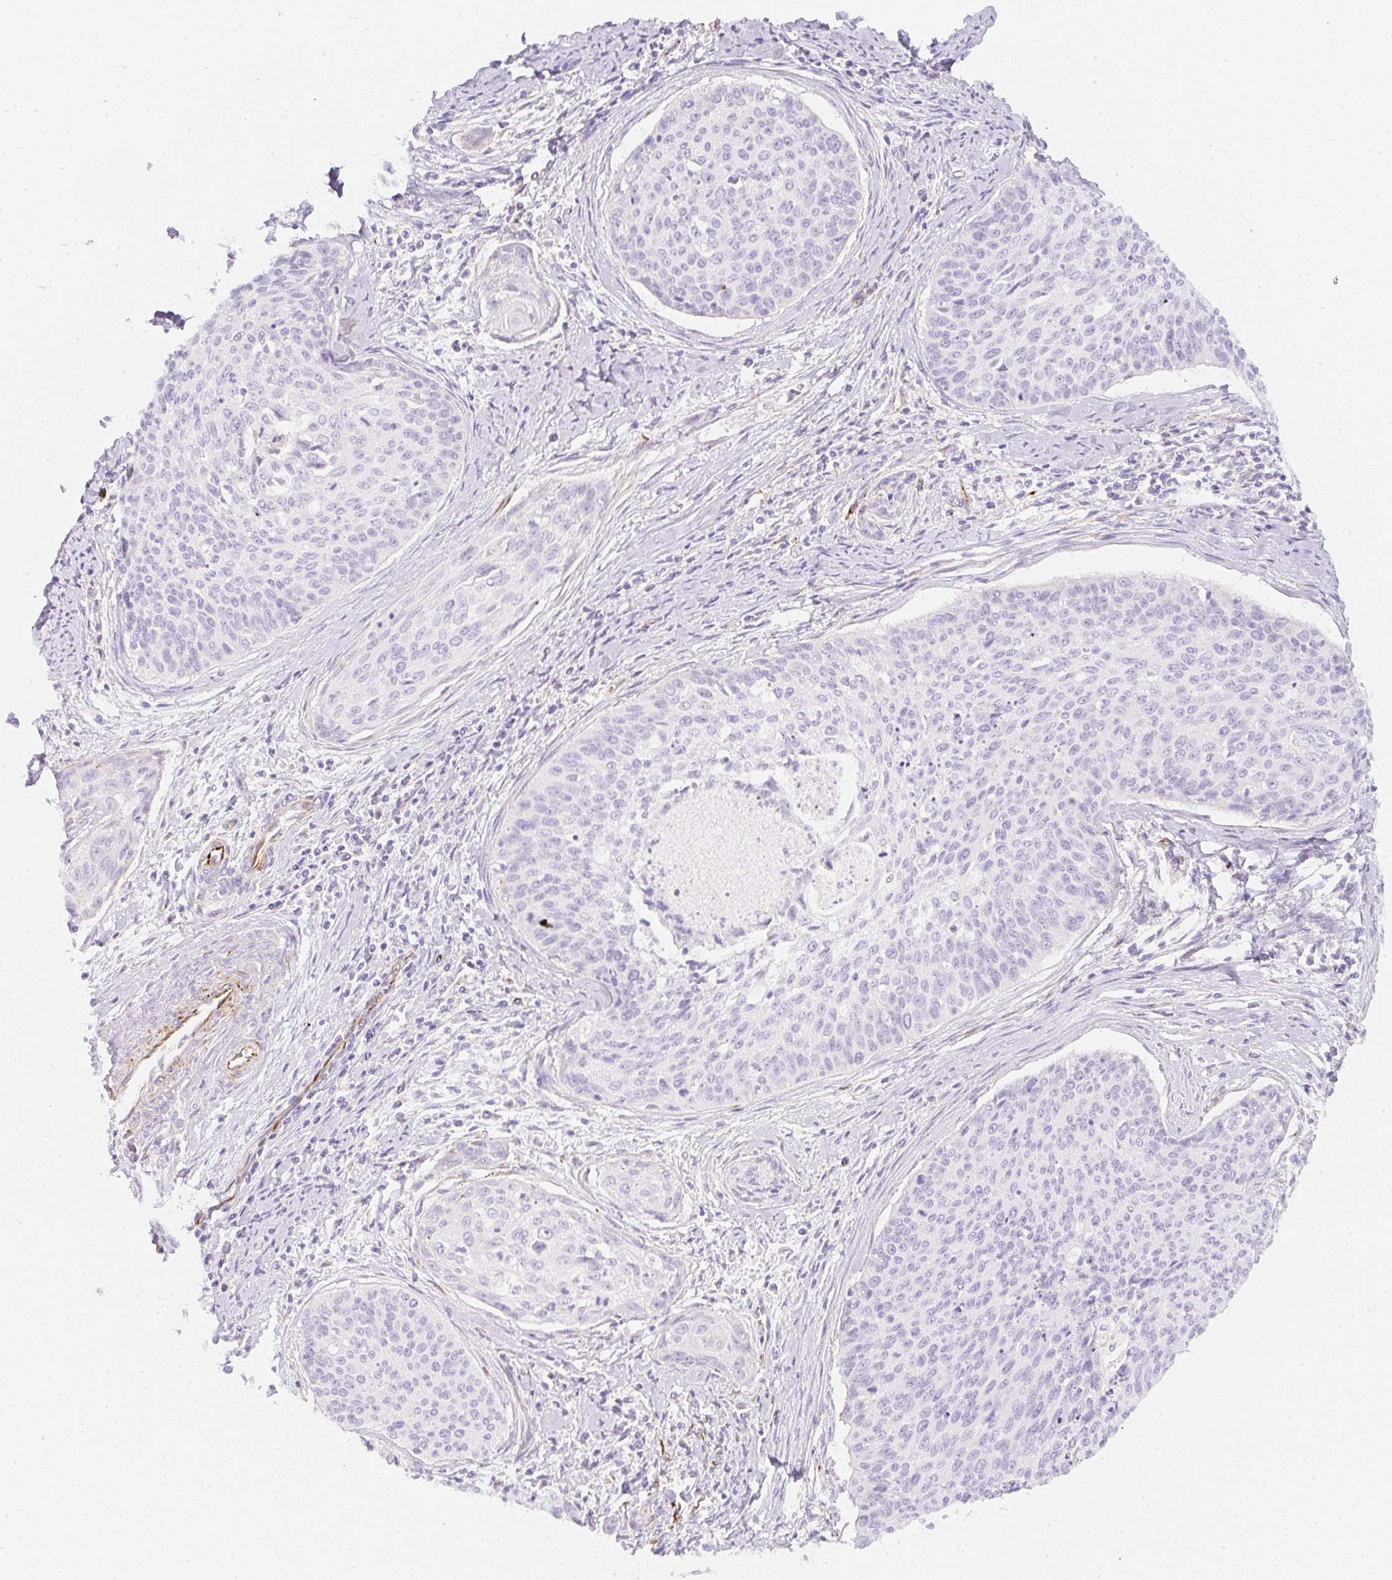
{"staining": {"intensity": "negative", "quantity": "none", "location": "none"}, "tissue": "cervical cancer", "cell_type": "Tumor cells", "image_type": "cancer", "snomed": [{"axis": "morphology", "description": "Squamous cell carcinoma, NOS"}, {"axis": "topography", "description": "Cervix"}], "caption": "A high-resolution micrograph shows immunohistochemistry staining of cervical cancer (squamous cell carcinoma), which displays no significant expression in tumor cells.", "gene": "ZNF689", "patient": {"sex": "female", "age": 55}}